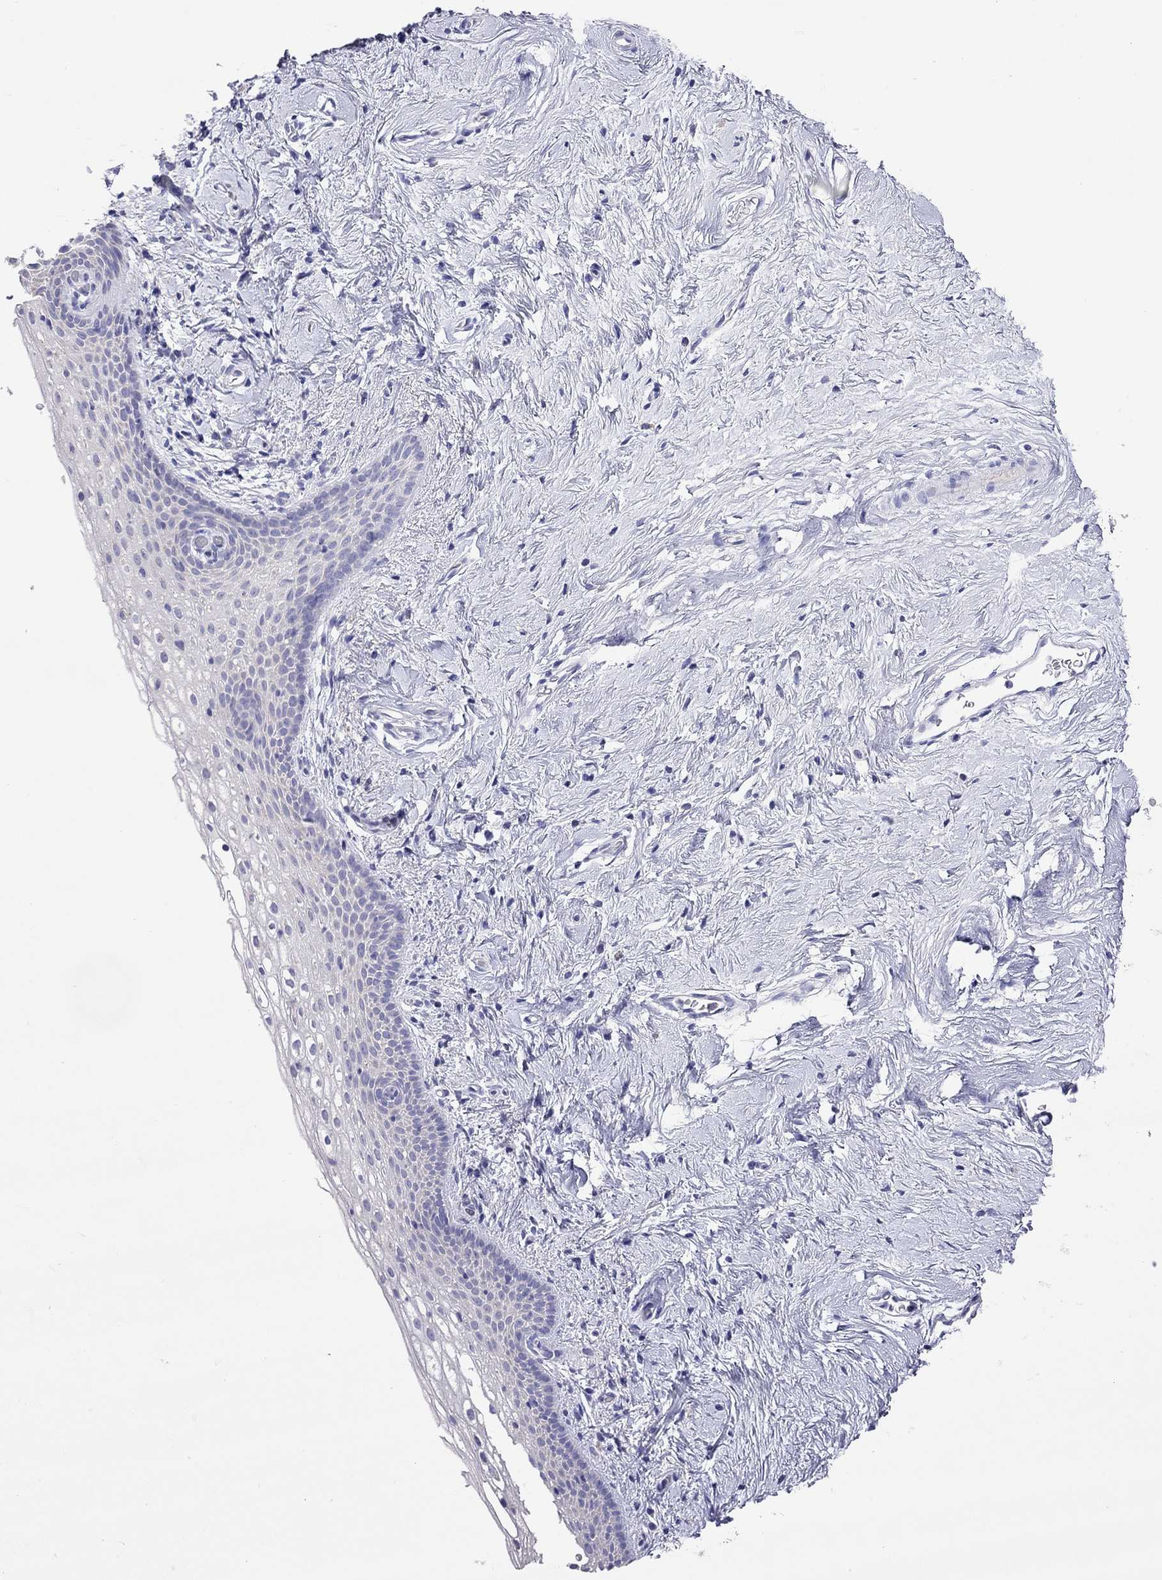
{"staining": {"intensity": "negative", "quantity": "none", "location": "none"}, "tissue": "vagina", "cell_type": "Squamous epithelial cells", "image_type": "normal", "snomed": [{"axis": "morphology", "description": "Normal tissue, NOS"}, {"axis": "topography", "description": "Vagina"}], "caption": "A high-resolution histopathology image shows immunohistochemistry (IHC) staining of normal vagina, which exhibits no significant expression in squamous epithelial cells. (DAB IHC visualized using brightfield microscopy, high magnification).", "gene": "COL9A1", "patient": {"sex": "female", "age": 61}}